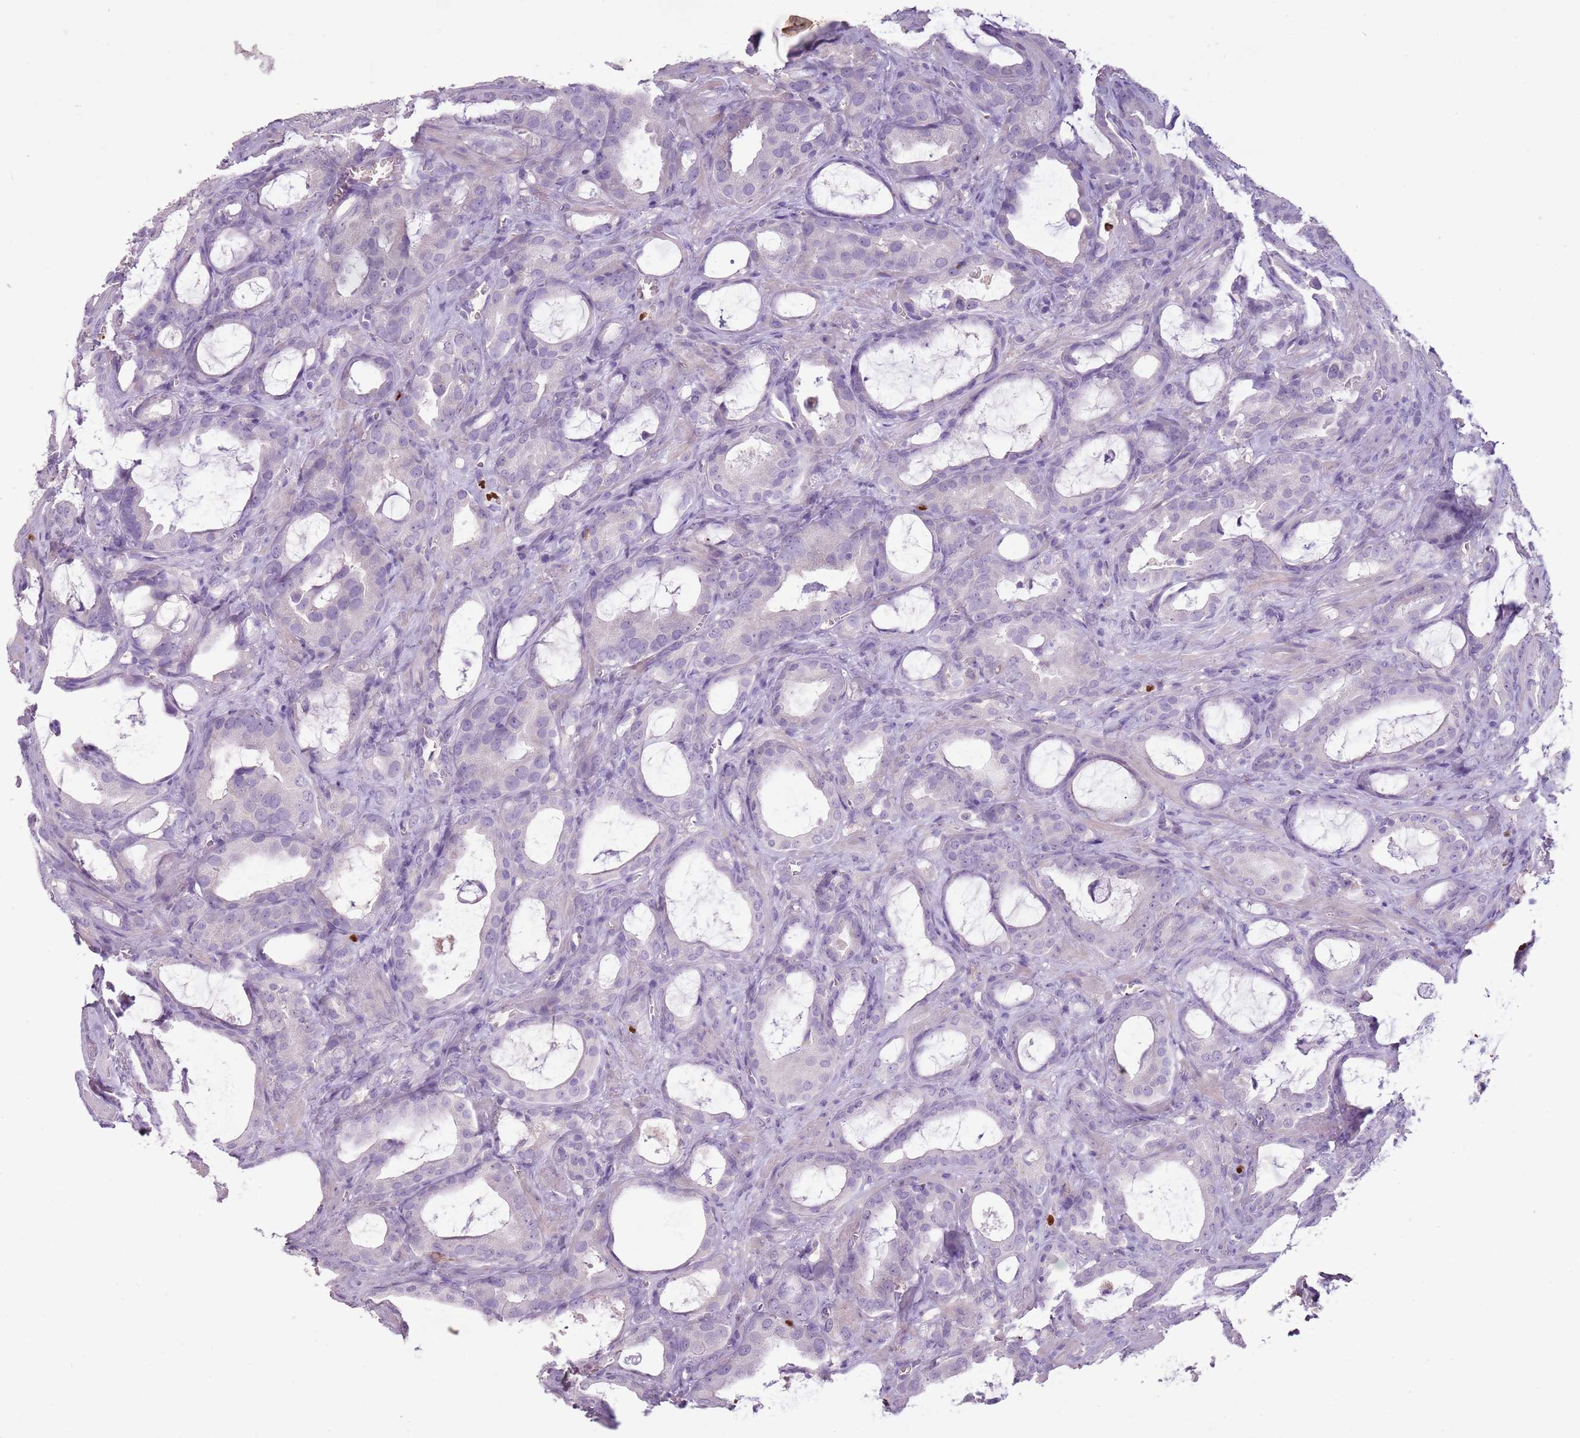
{"staining": {"intensity": "negative", "quantity": "none", "location": "none"}, "tissue": "prostate cancer", "cell_type": "Tumor cells", "image_type": "cancer", "snomed": [{"axis": "morphology", "description": "Adenocarcinoma, High grade"}, {"axis": "topography", "description": "Prostate"}], "caption": "Tumor cells are negative for brown protein staining in prostate cancer (adenocarcinoma (high-grade)).", "gene": "CELF6", "patient": {"sex": "male", "age": 72}}